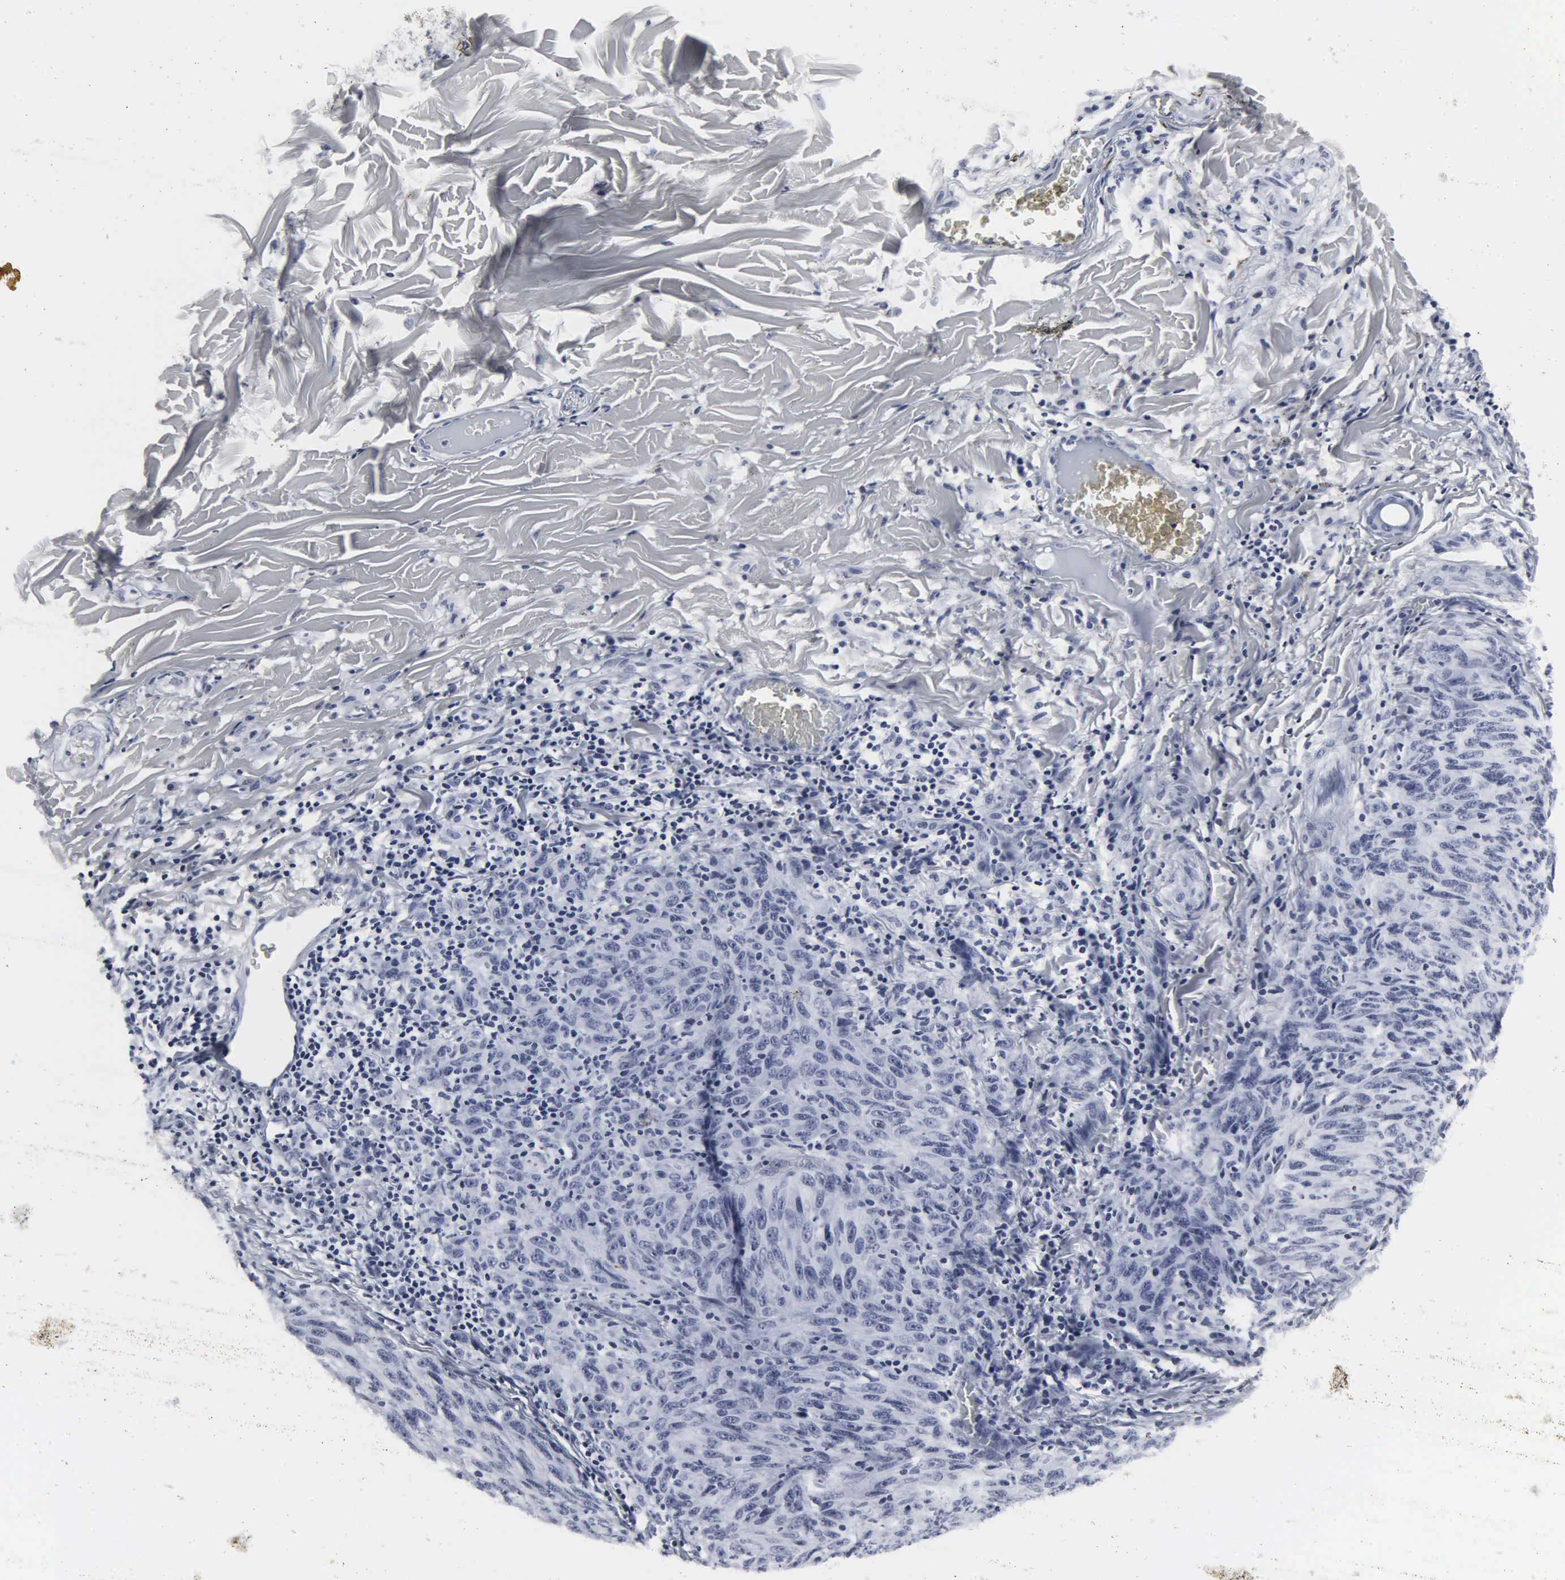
{"staining": {"intensity": "negative", "quantity": "none", "location": "none"}, "tissue": "melanoma", "cell_type": "Tumor cells", "image_type": "cancer", "snomed": [{"axis": "morphology", "description": "Malignant melanoma, NOS"}, {"axis": "topography", "description": "Skin"}], "caption": "A histopathology image of human melanoma is negative for staining in tumor cells. Brightfield microscopy of immunohistochemistry stained with DAB (3,3'-diaminobenzidine) (brown) and hematoxylin (blue), captured at high magnification.", "gene": "DGCR2", "patient": {"sex": "male", "age": 76}}